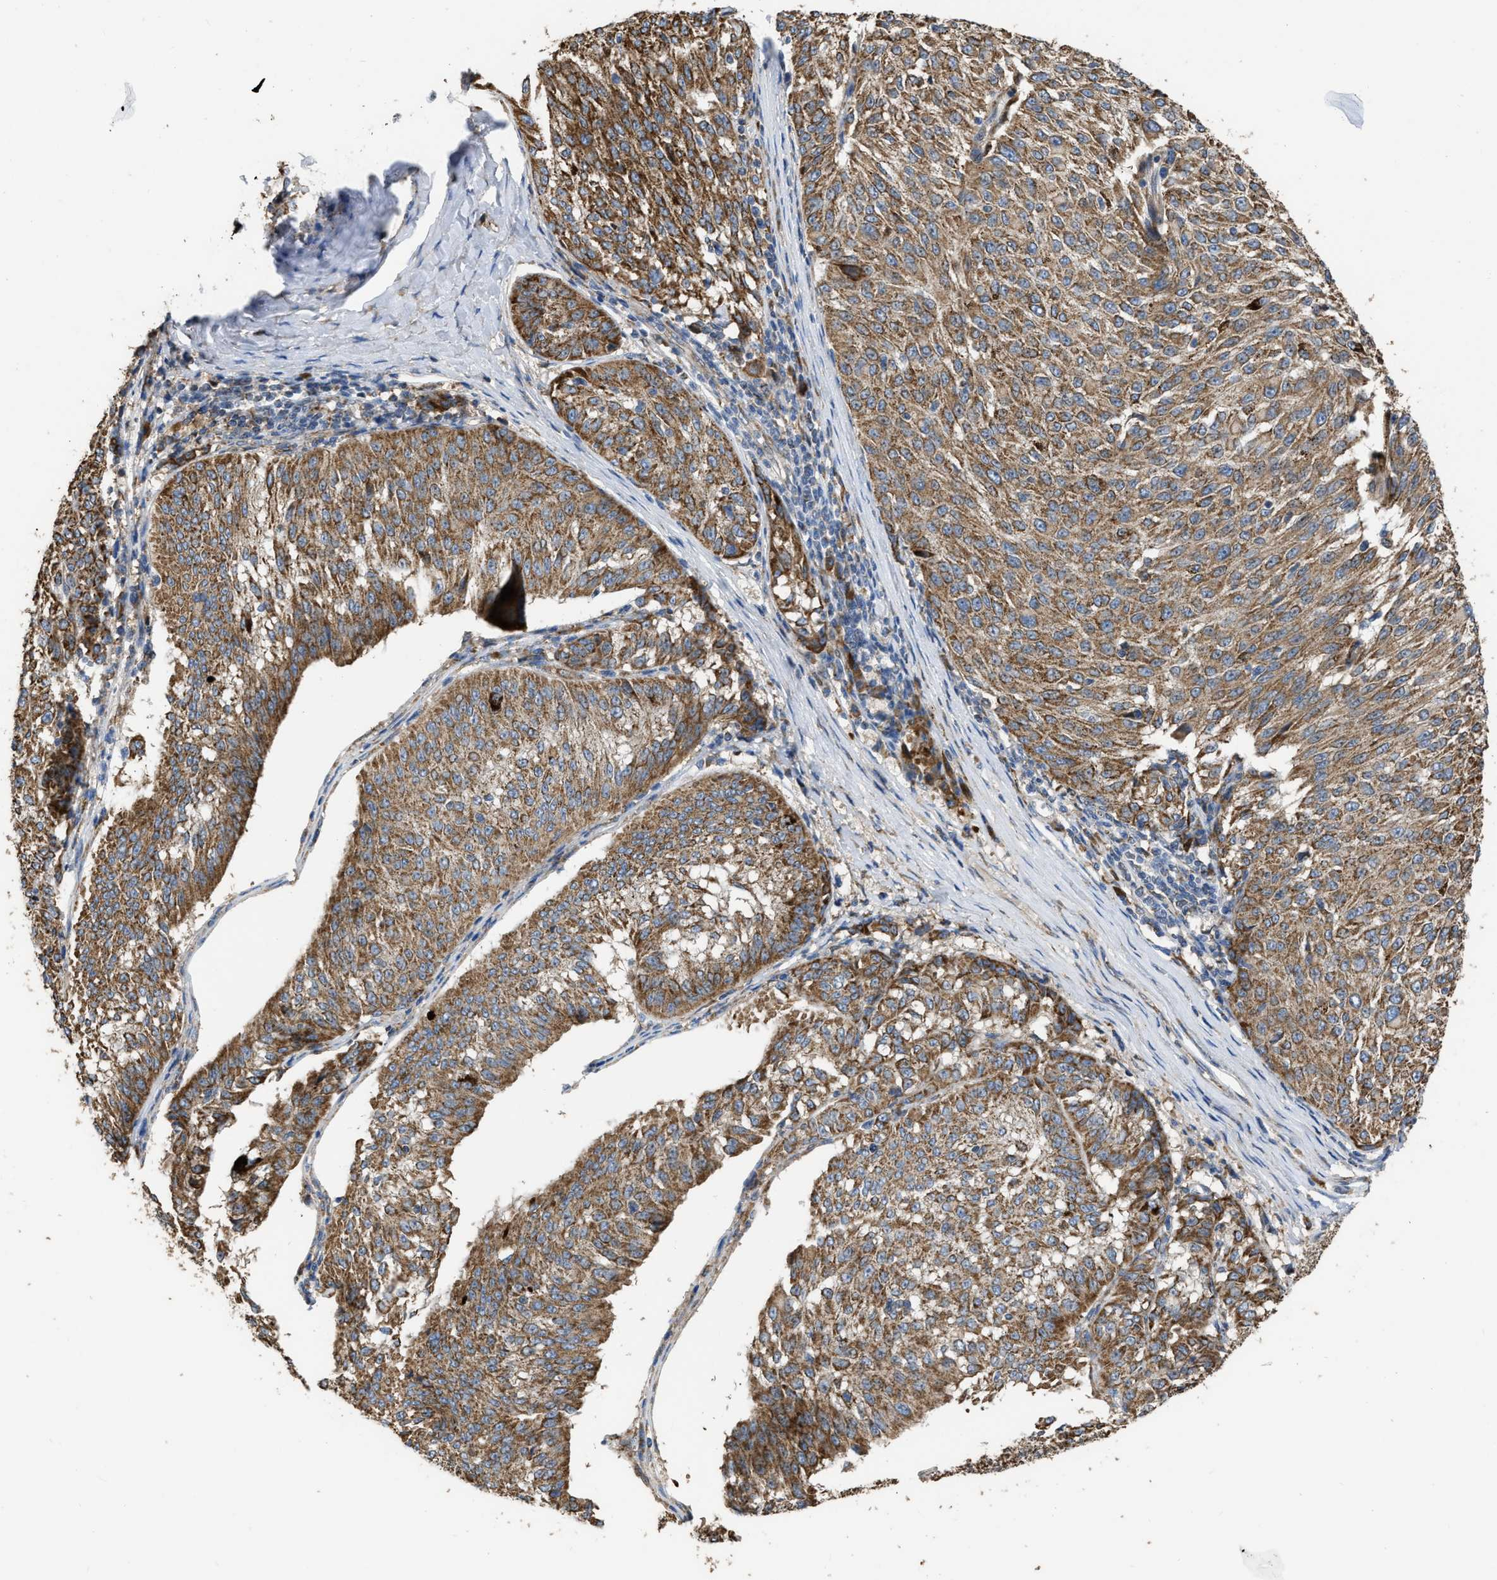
{"staining": {"intensity": "moderate", "quantity": ">75%", "location": "cytoplasmic/membranous"}, "tissue": "melanoma", "cell_type": "Tumor cells", "image_type": "cancer", "snomed": [{"axis": "morphology", "description": "Malignant melanoma, NOS"}, {"axis": "topography", "description": "Skin"}], "caption": "Melanoma stained with immunohistochemistry (IHC) demonstrates moderate cytoplasmic/membranous positivity in about >75% of tumor cells. (brown staining indicates protein expression, while blue staining denotes nuclei).", "gene": "AK2", "patient": {"sex": "female", "age": 72}}